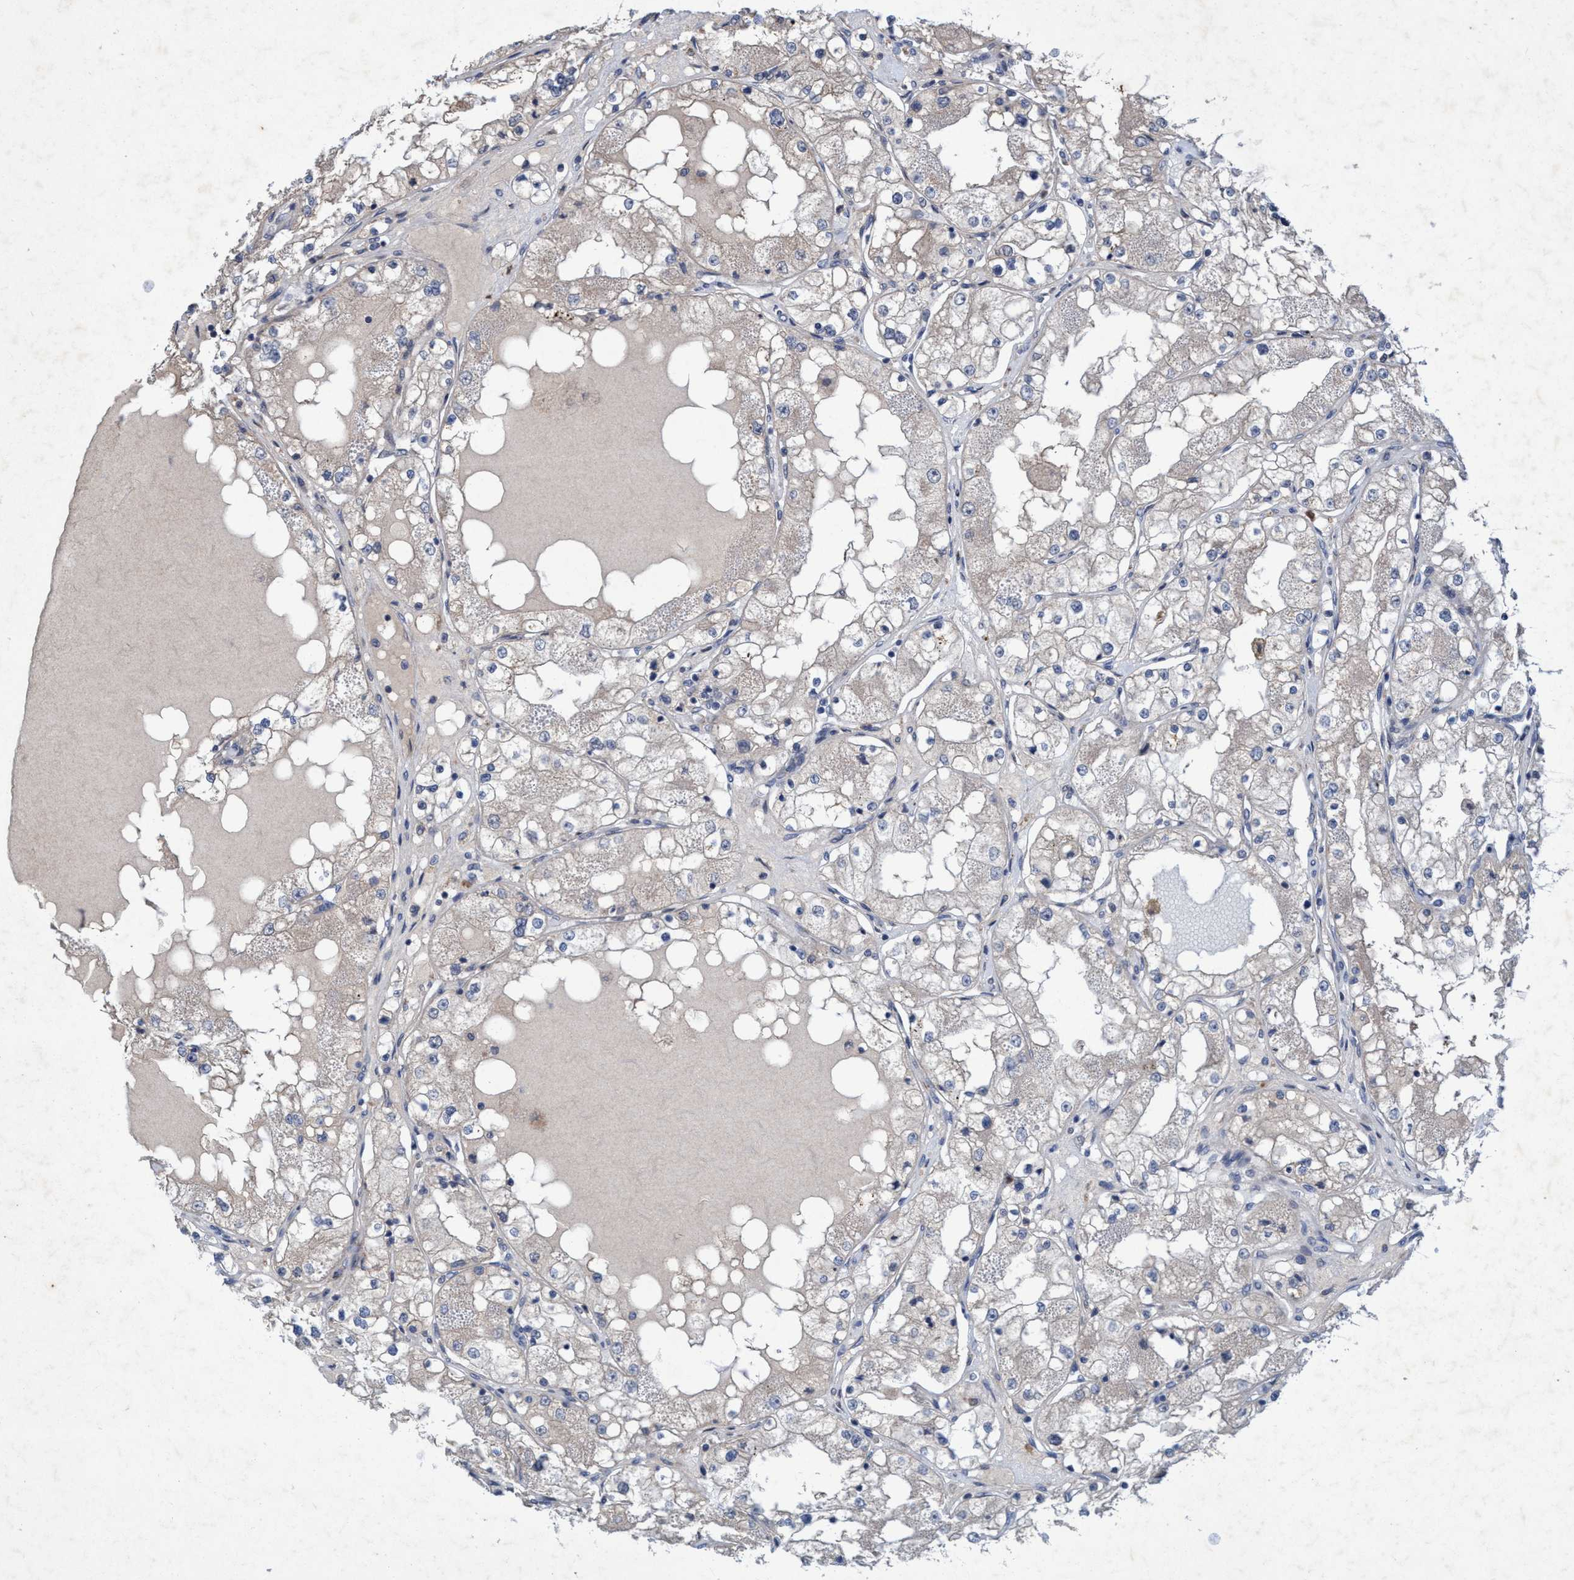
{"staining": {"intensity": "negative", "quantity": "none", "location": "none"}, "tissue": "renal cancer", "cell_type": "Tumor cells", "image_type": "cancer", "snomed": [{"axis": "morphology", "description": "Adenocarcinoma, NOS"}, {"axis": "topography", "description": "Kidney"}], "caption": "IHC photomicrograph of neoplastic tissue: human renal cancer (adenocarcinoma) stained with DAB exhibits no significant protein positivity in tumor cells. (DAB immunohistochemistry (IHC) with hematoxylin counter stain).", "gene": "ZNF677", "patient": {"sex": "male", "age": 68}}